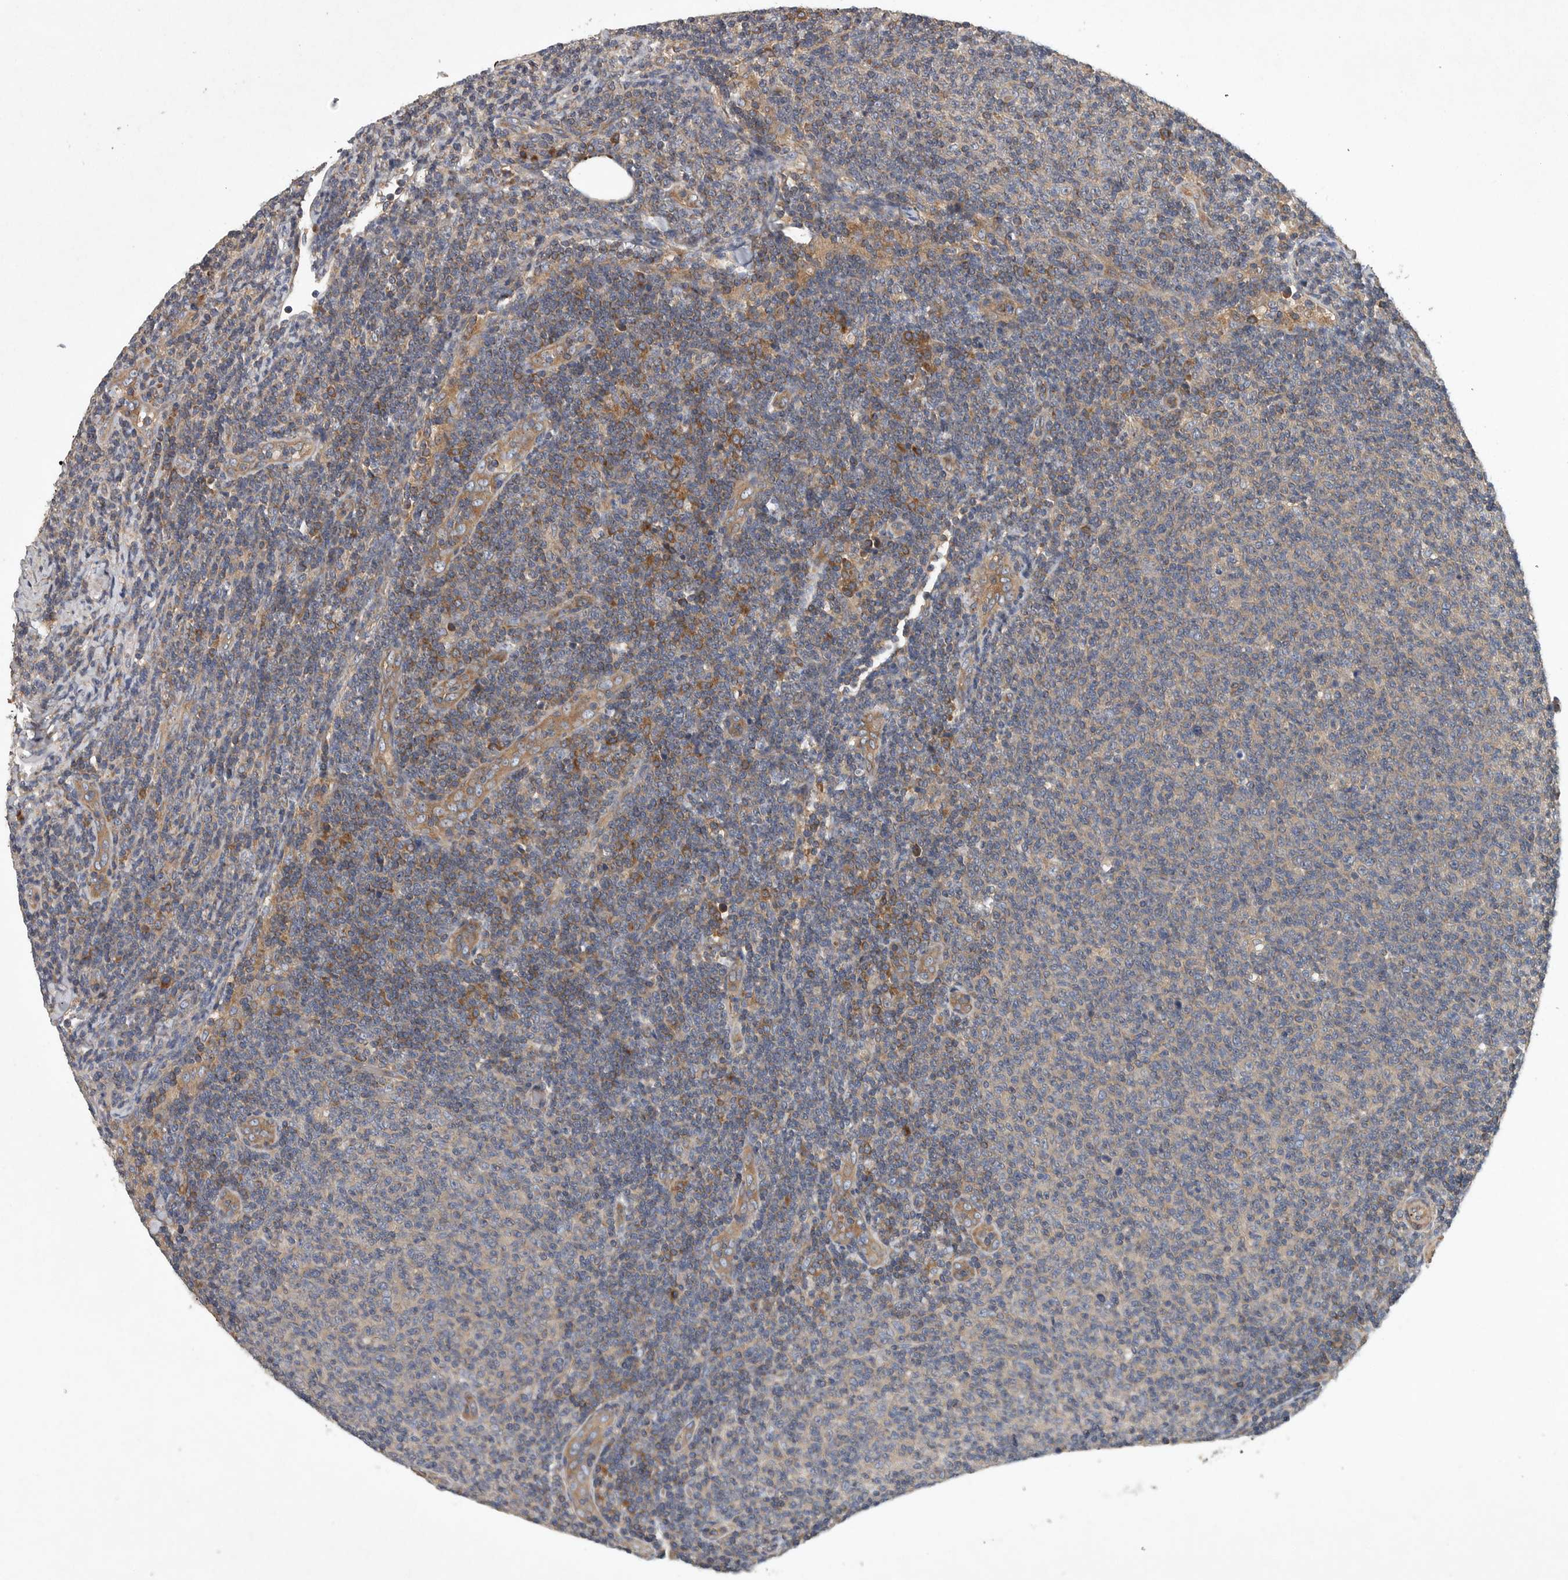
{"staining": {"intensity": "negative", "quantity": "none", "location": "none"}, "tissue": "lymphoma", "cell_type": "Tumor cells", "image_type": "cancer", "snomed": [{"axis": "morphology", "description": "Malignant lymphoma, non-Hodgkin's type, Low grade"}, {"axis": "topography", "description": "Lymph node"}], "caption": "Human malignant lymphoma, non-Hodgkin's type (low-grade) stained for a protein using immunohistochemistry shows no staining in tumor cells.", "gene": "OXR1", "patient": {"sex": "male", "age": 66}}